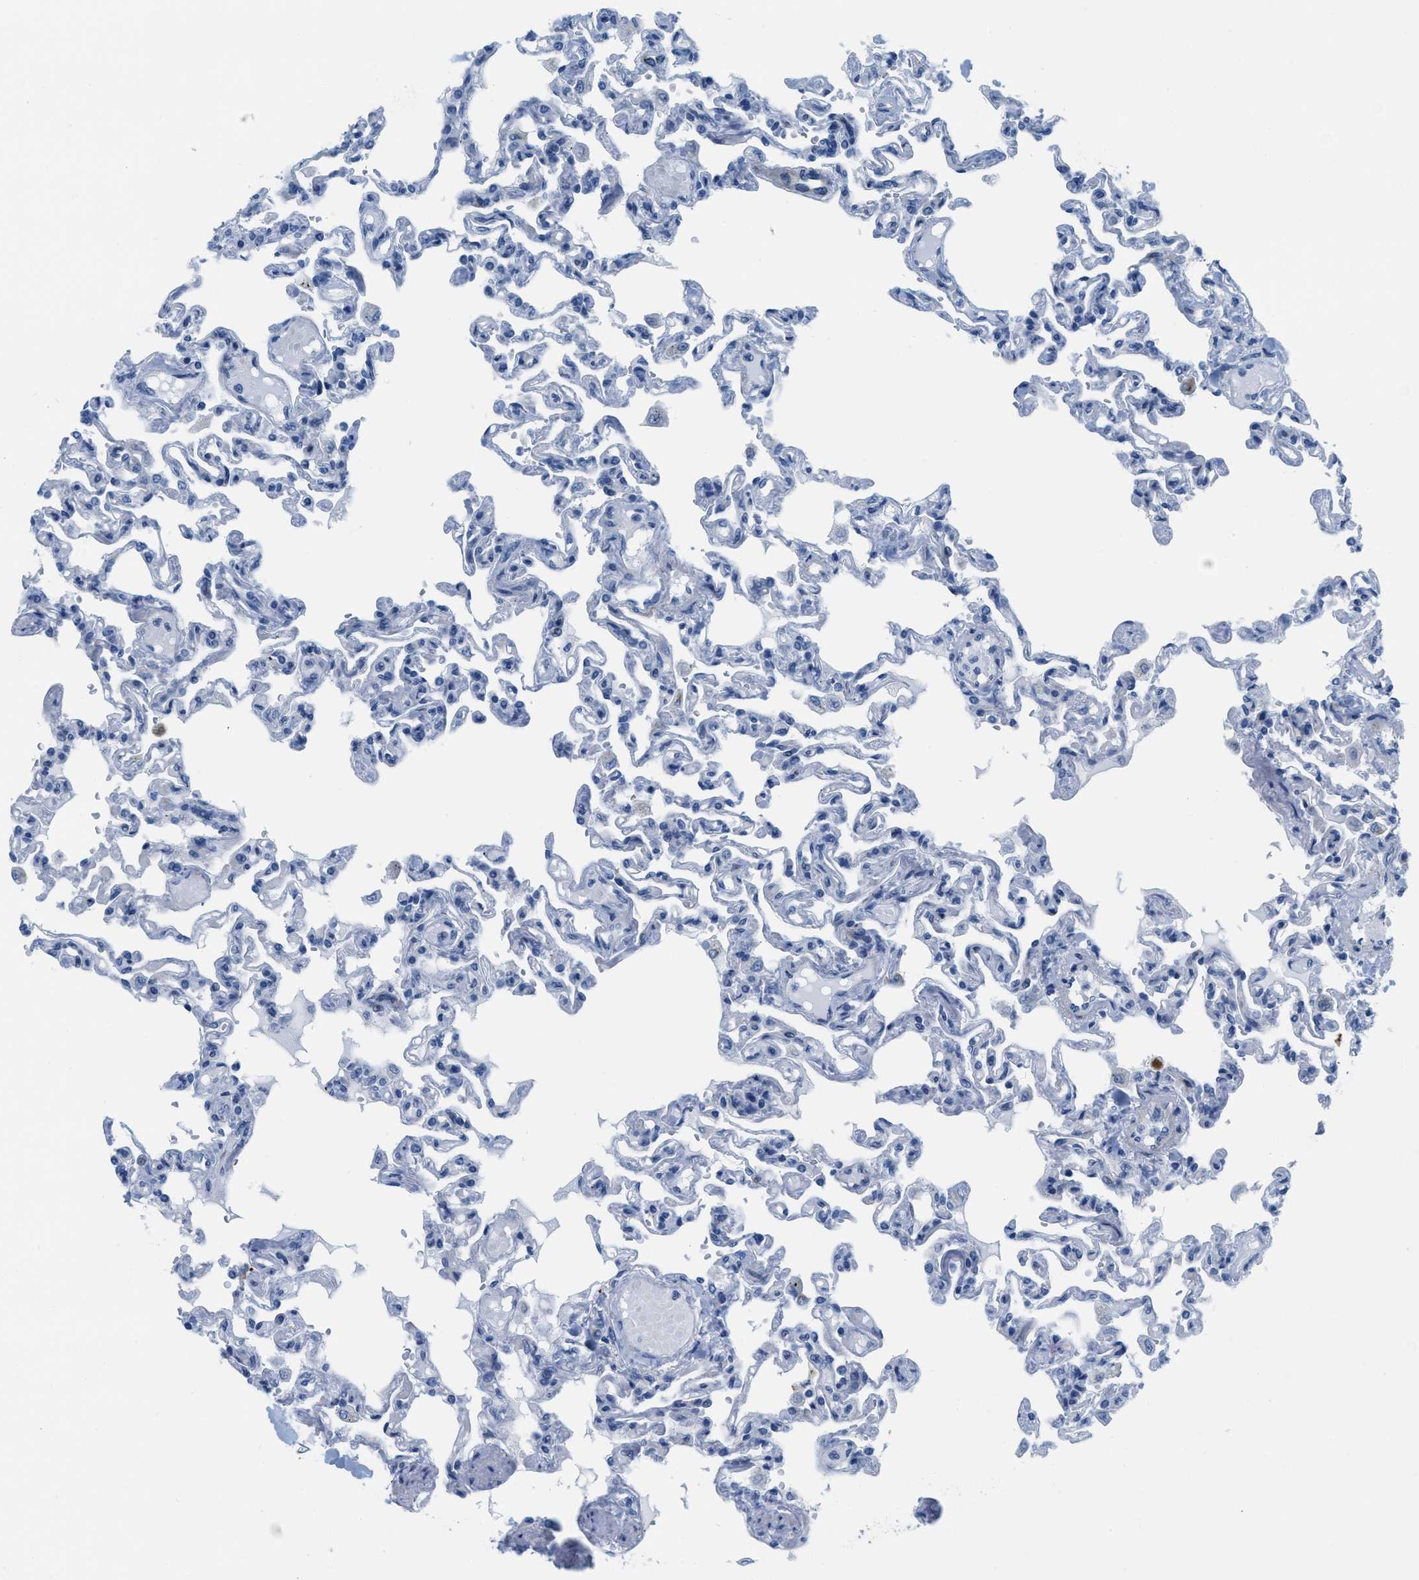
{"staining": {"intensity": "negative", "quantity": "none", "location": "none"}, "tissue": "lung", "cell_type": "Alveolar cells", "image_type": "normal", "snomed": [{"axis": "morphology", "description": "Normal tissue, NOS"}, {"axis": "topography", "description": "Lung"}], "caption": "Human lung stained for a protein using immunohistochemistry (IHC) shows no staining in alveolar cells.", "gene": "SLC12A1", "patient": {"sex": "male", "age": 21}}